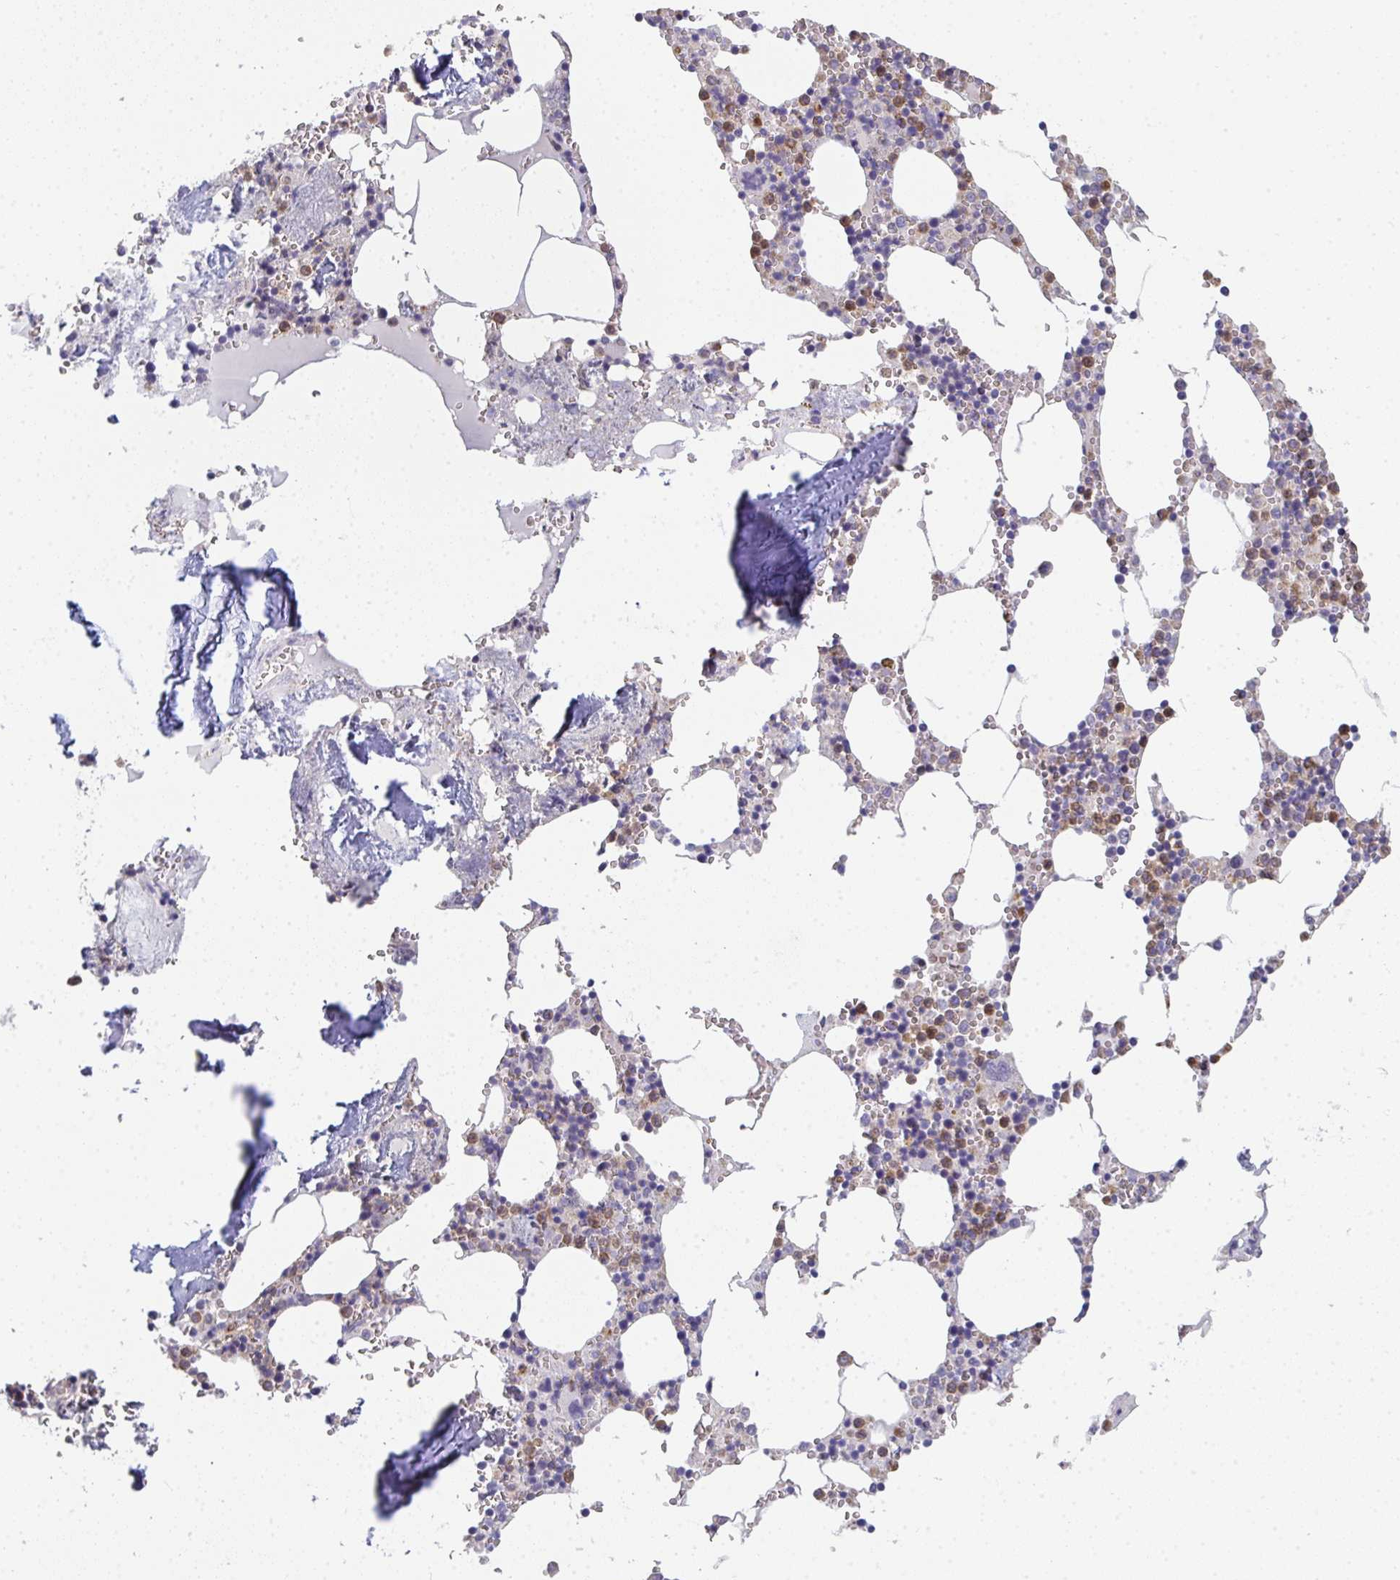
{"staining": {"intensity": "moderate", "quantity": "25%-75%", "location": "cytoplasmic/membranous,nuclear"}, "tissue": "bone marrow", "cell_type": "Hematopoietic cells", "image_type": "normal", "snomed": [{"axis": "morphology", "description": "Normal tissue, NOS"}, {"axis": "topography", "description": "Bone marrow"}], "caption": "Hematopoietic cells display moderate cytoplasmic/membranous,nuclear positivity in approximately 25%-75% of cells in normal bone marrow.", "gene": "RIOK1", "patient": {"sex": "male", "age": 54}}